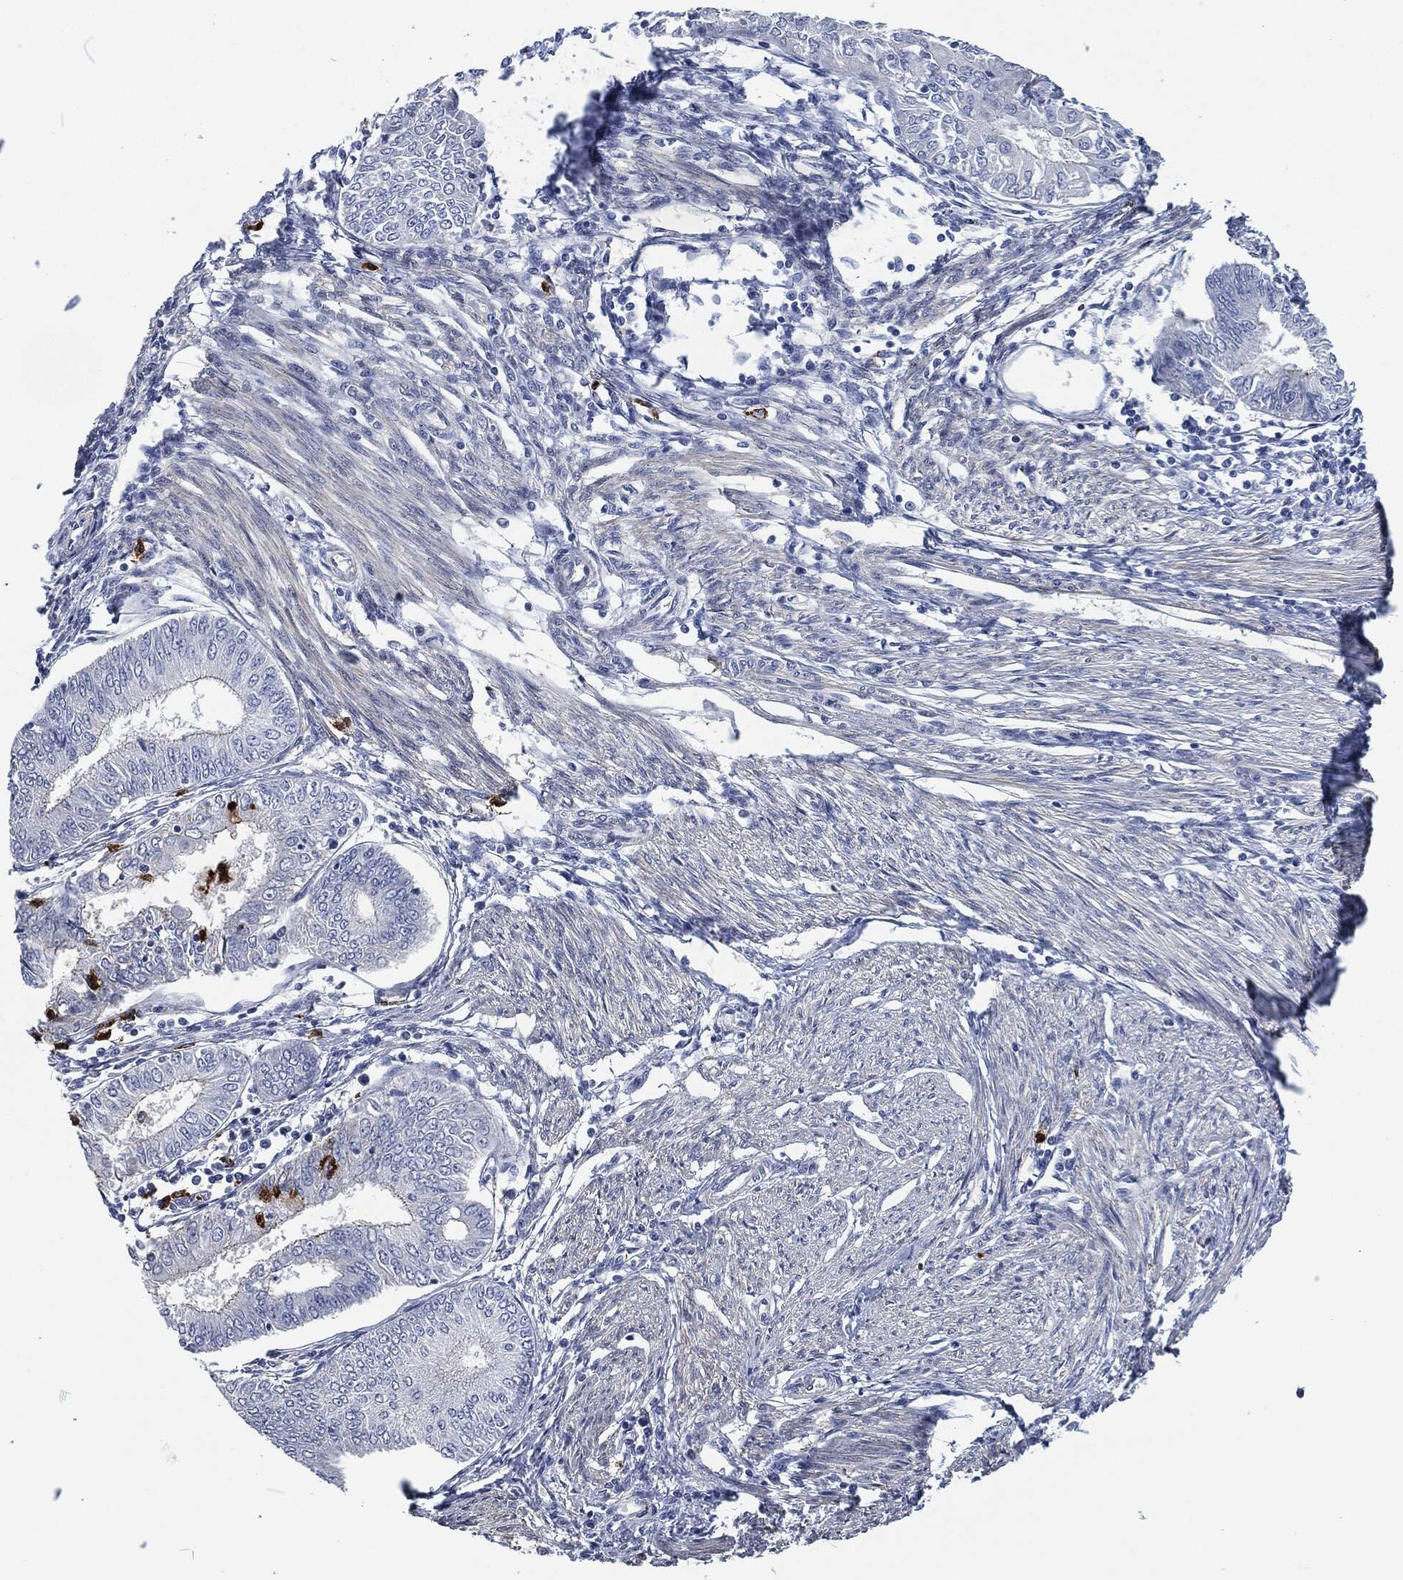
{"staining": {"intensity": "negative", "quantity": "none", "location": "none"}, "tissue": "endometrial cancer", "cell_type": "Tumor cells", "image_type": "cancer", "snomed": [{"axis": "morphology", "description": "Adenocarcinoma, NOS"}, {"axis": "topography", "description": "Endometrium"}], "caption": "Immunohistochemical staining of endometrial cancer (adenocarcinoma) demonstrates no significant expression in tumor cells.", "gene": "MPO", "patient": {"sex": "female", "age": 68}}